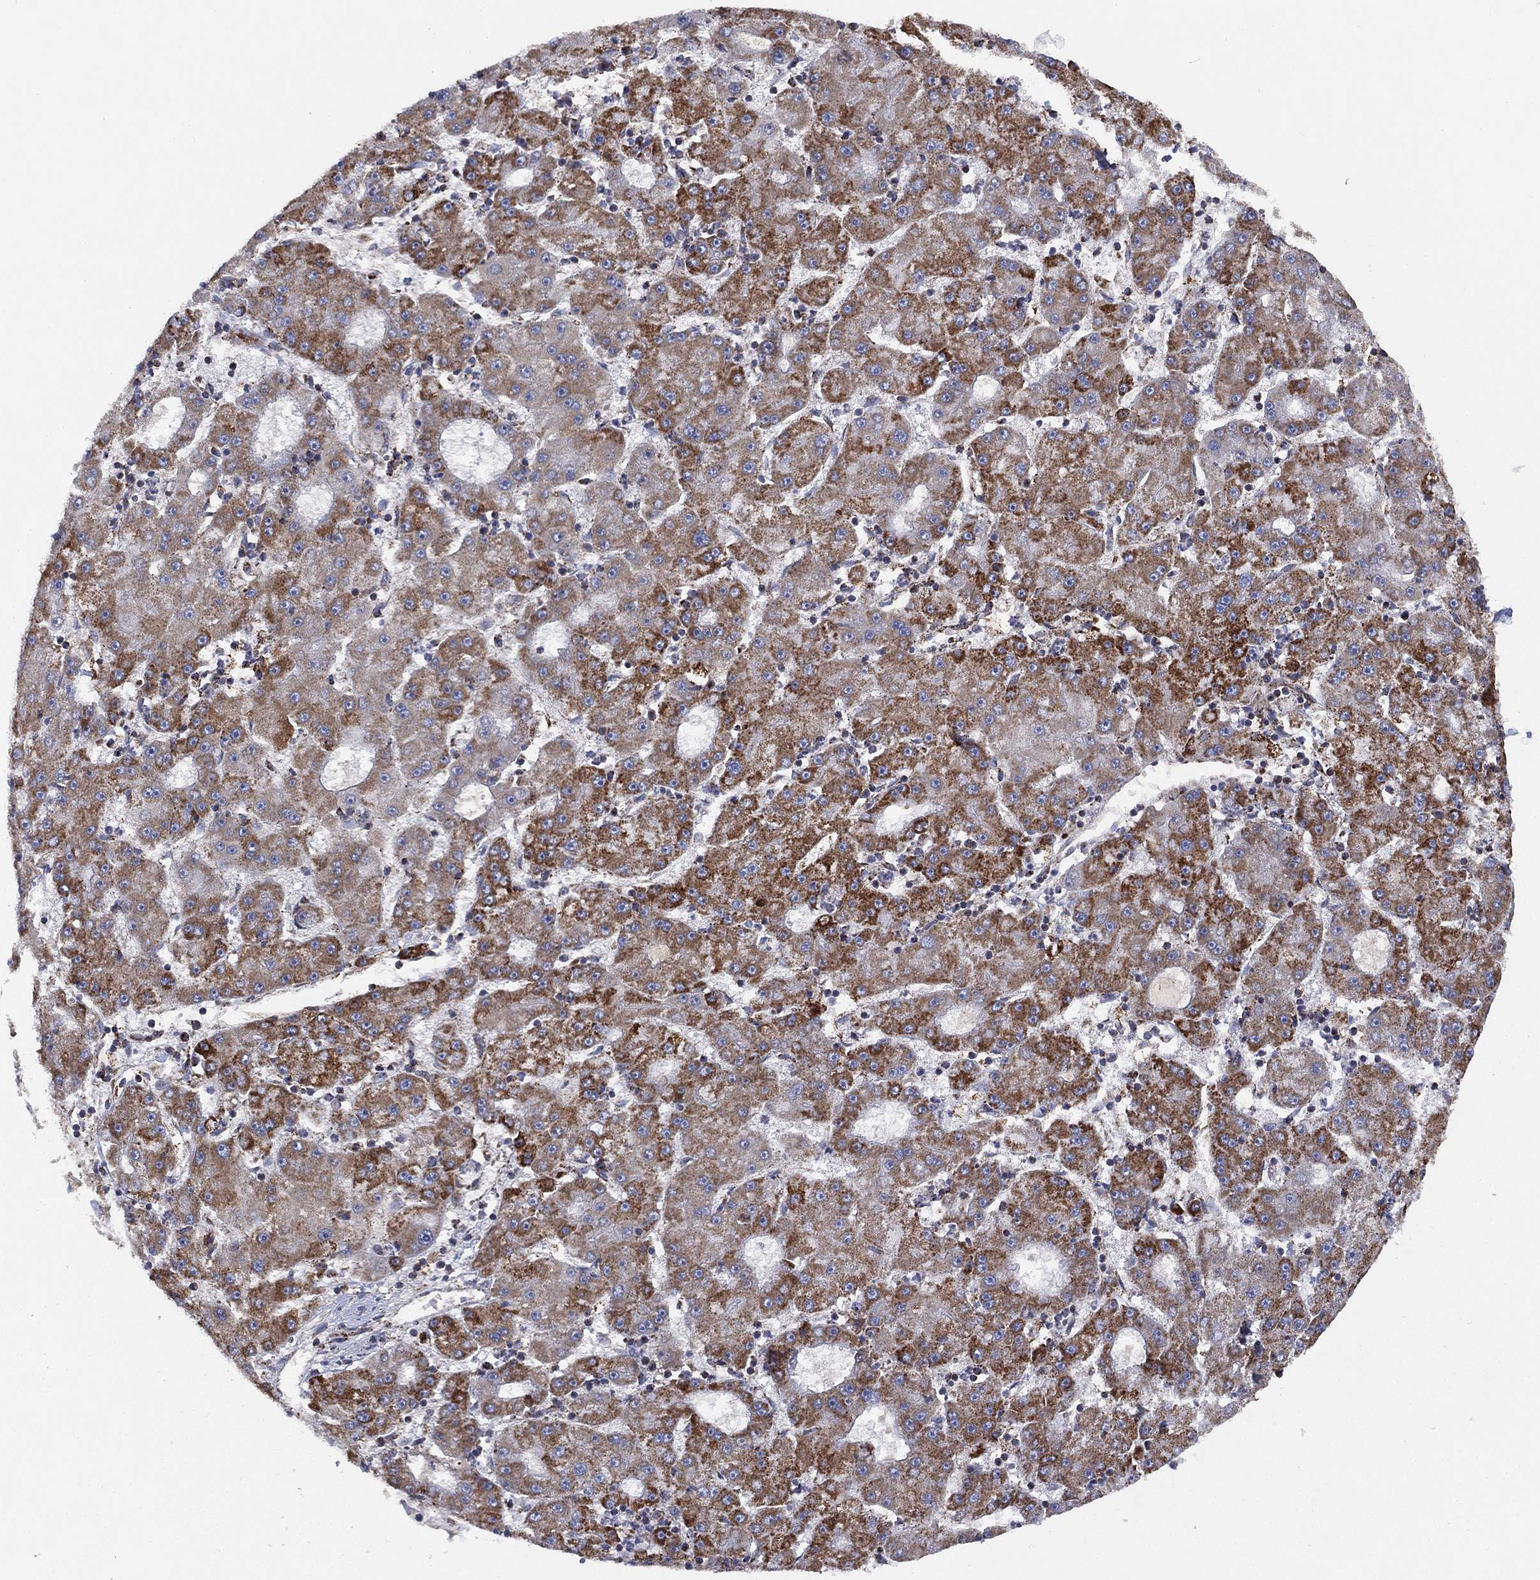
{"staining": {"intensity": "strong", "quantity": "25%-75%", "location": "cytoplasmic/membranous"}, "tissue": "liver cancer", "cell_type": "Tumor cells", "image_type": "cancer", "snomed": [{"axis": "morphology", "description": "Carcinoma, Hepatocellular, NOS"}, {"axis": "topography", "description": "Liver"}], "caption": "Liver cancer was stained to show a protein in brown. There is high levels of strong cytoplasmic/membranous positivity in about 25%-75% of tumor cells.", "gene": "PPP2R5A", "patient": {"sex": "male", "age": 73}}